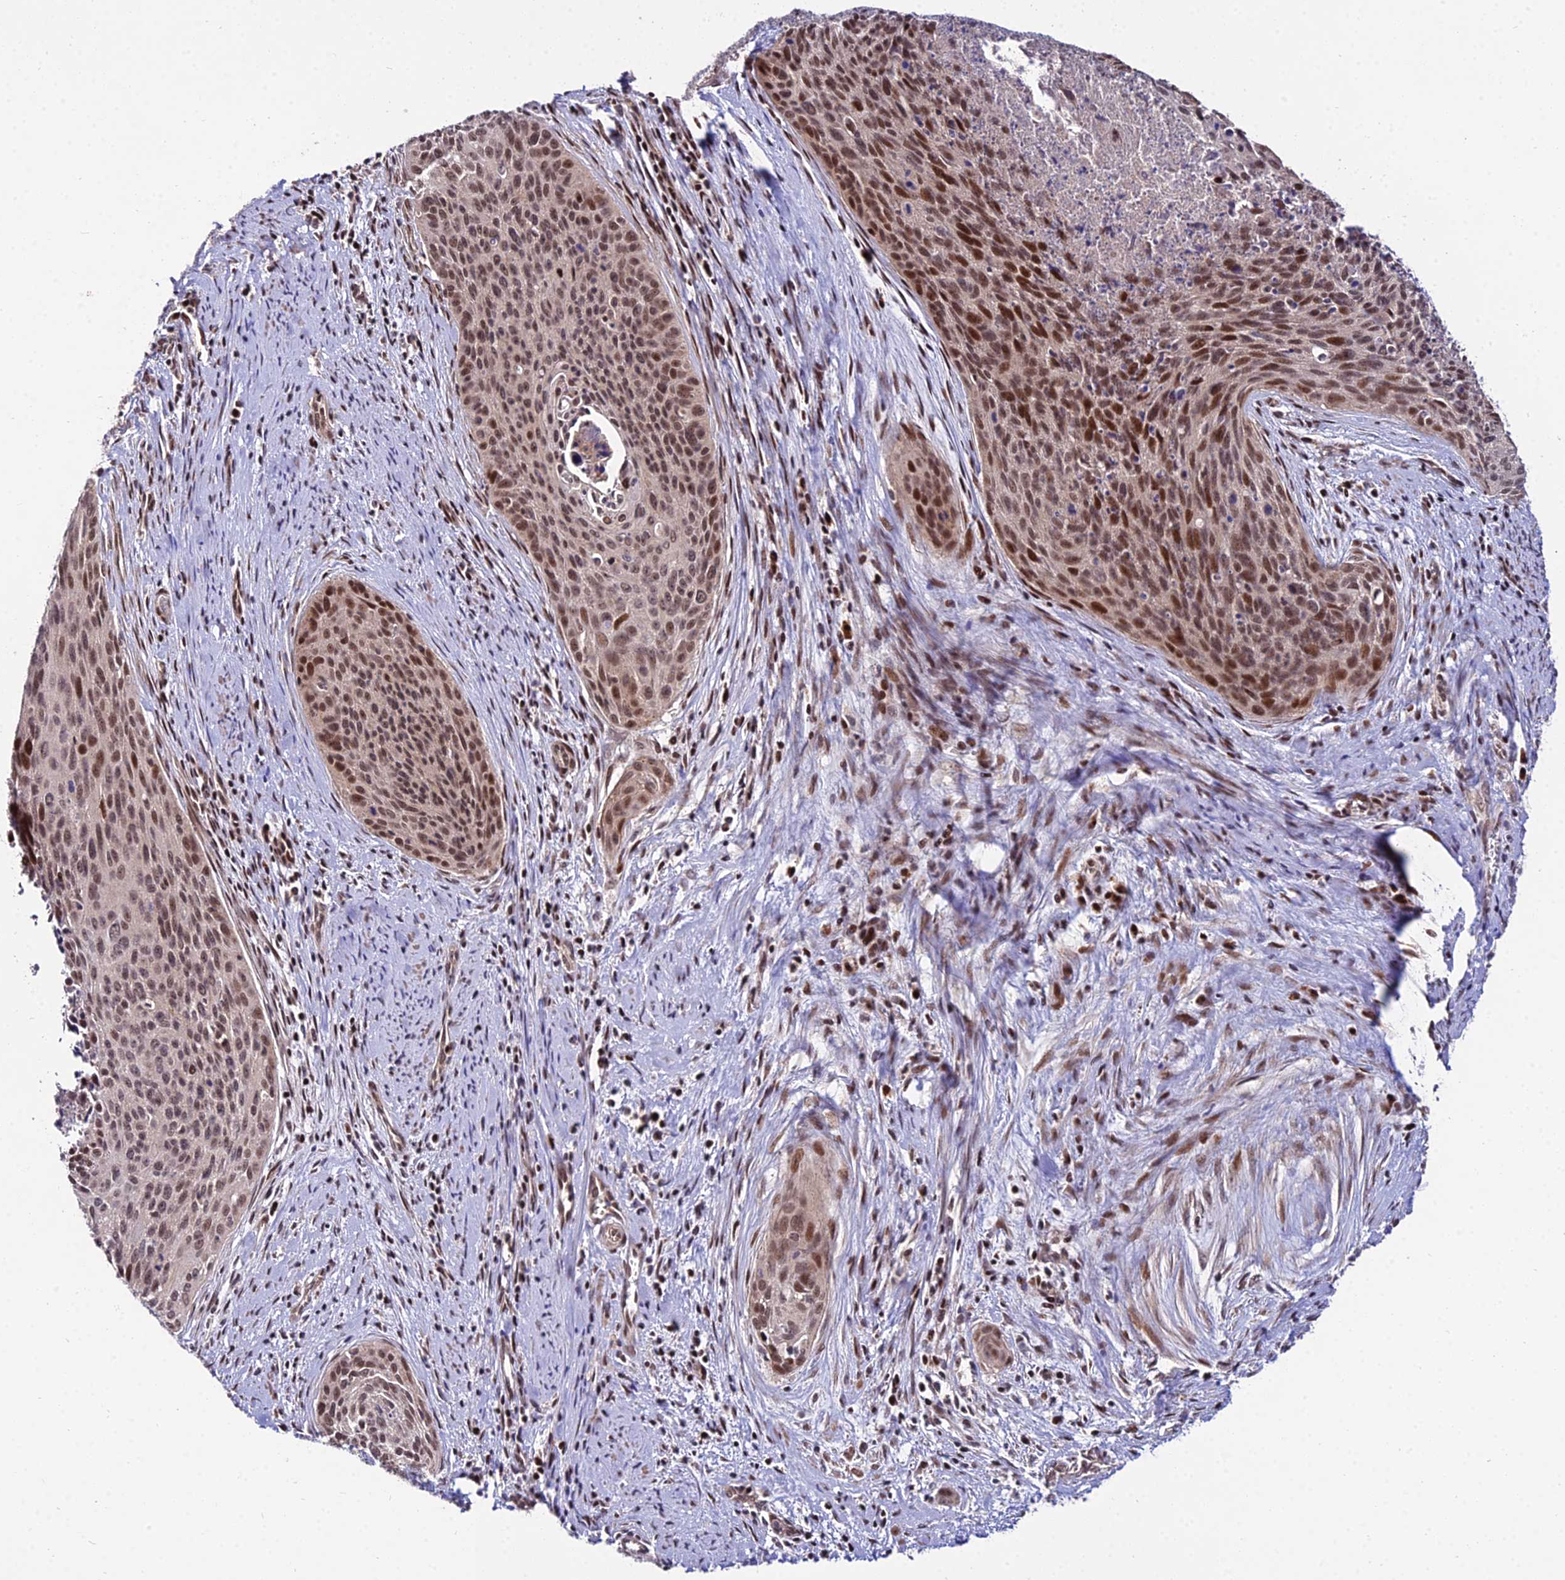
{"staining": {"intensity": "moderate", "quantity": ">75%", "location": "nuclear"}, "tissue": "cervical cancer", "cell_type": "Tumor cells", "image_type": "cancer", "snomed": [{"axis": "morphology", "description": "Squamous cell carcinoma, NOS"}, {"axis": "topography", "description": "Cervix"}], "caption": "Immunohistochemical staining of cervical squamous cell carcinoma reveals medium levels of moderate nuclear protein positivity in approximately >75% of tumor cells.", "gene": "CIB3", "patient": {"sex": "female", "age": 55}}